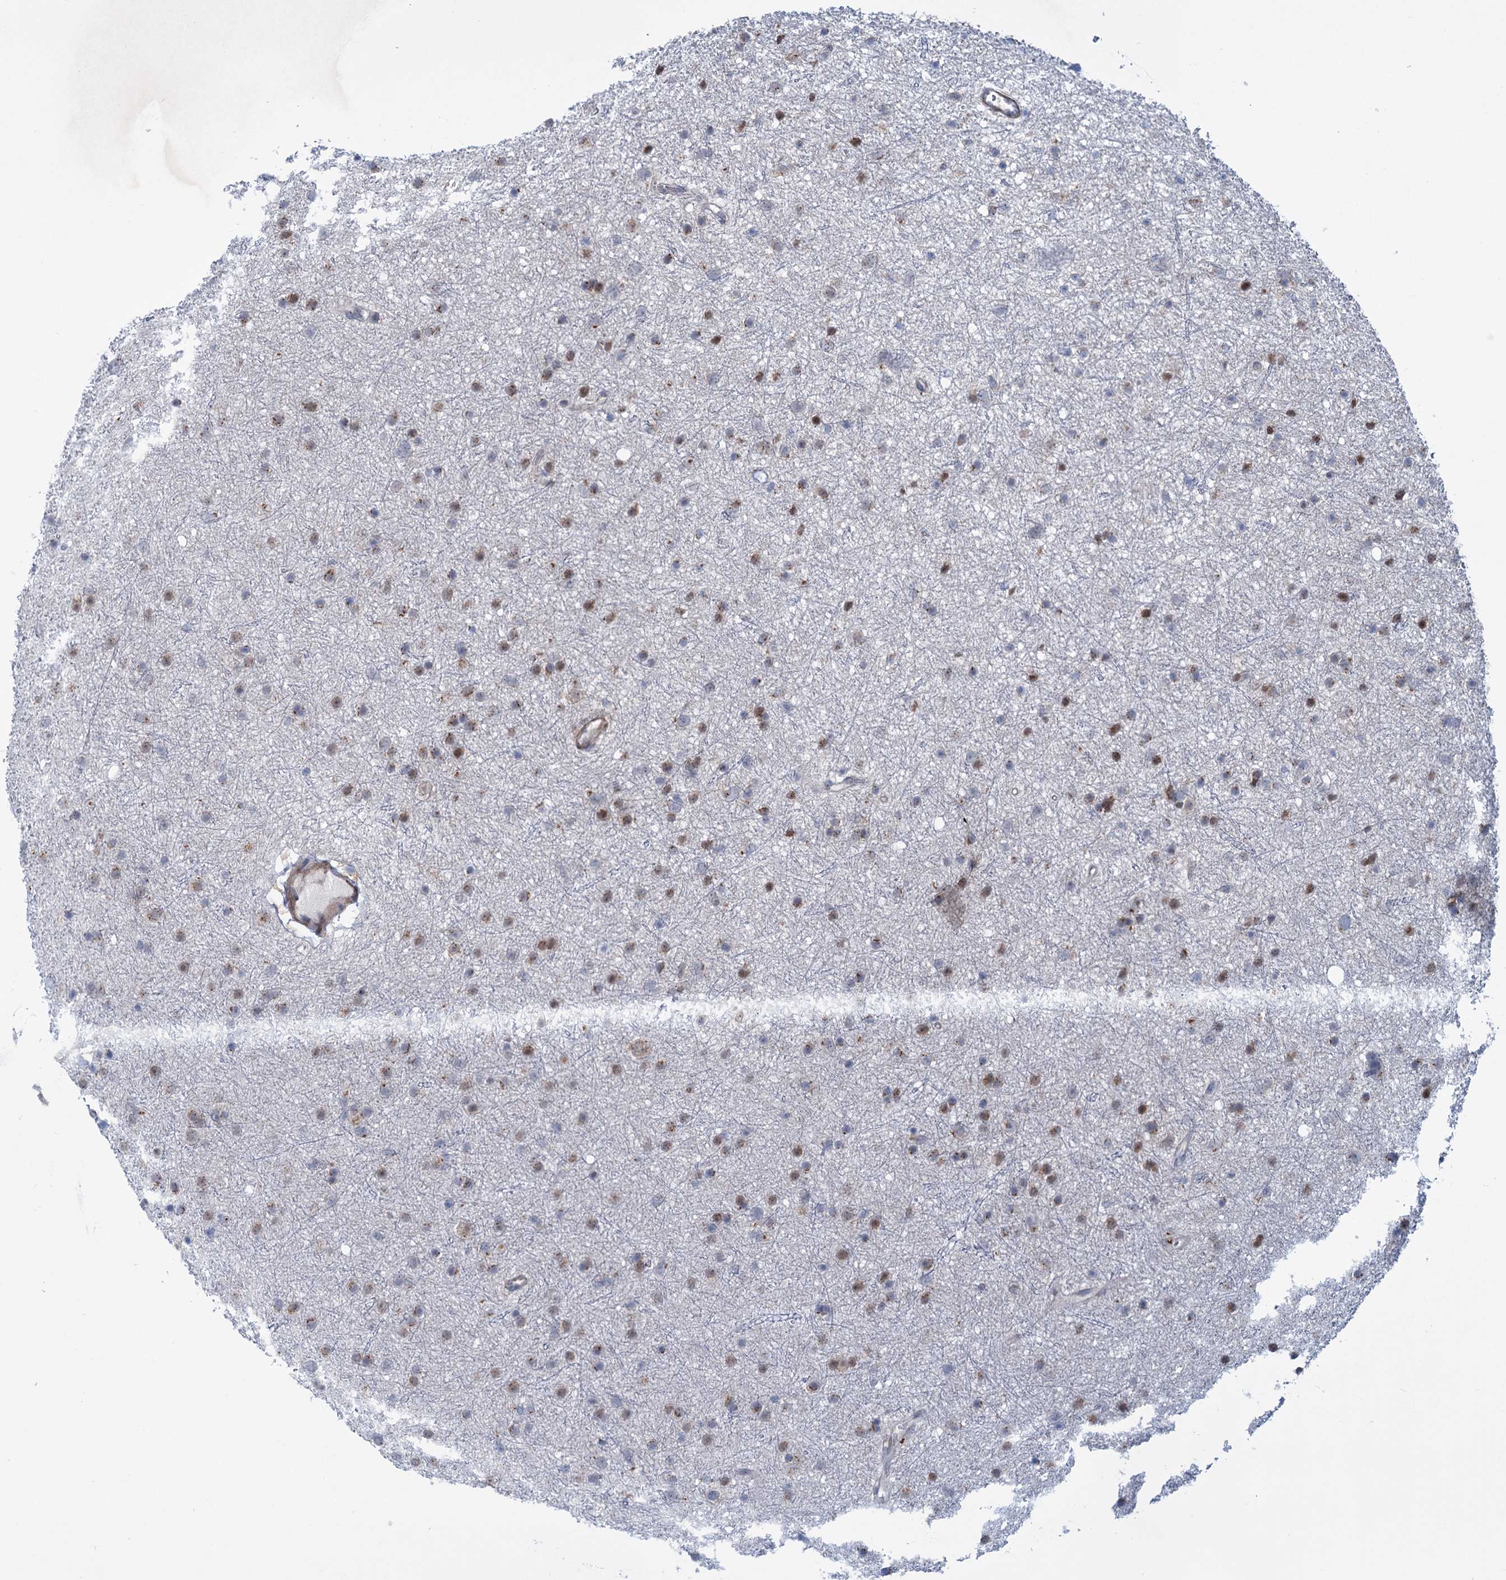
{"staining": {"intensity": "moderate", "quantity": "25%-75%", "location": "cytoplasmic/membranous"}, "tissue": "glioma", "cell_type": "Tumor cells", "image_type": "cancer", "snomed": [{"axis": "morphology", "description": "Glioma, malignant, Low grade"}, {"axis": "topography", "description": "Cerebral cortex"}], "caption": "Glioma was stained to show a protein in brown. There is medium levels of moderate cytoplasmic/membranous expression in approximately 25%-75% of tumor cells. The staining is performed using DAB brown chromogen to label protein expression. The nuclei are counter-stained blue using hematoxylin.", "gene": "ELP4", "patient": {"sex": "female", "age": 39}}